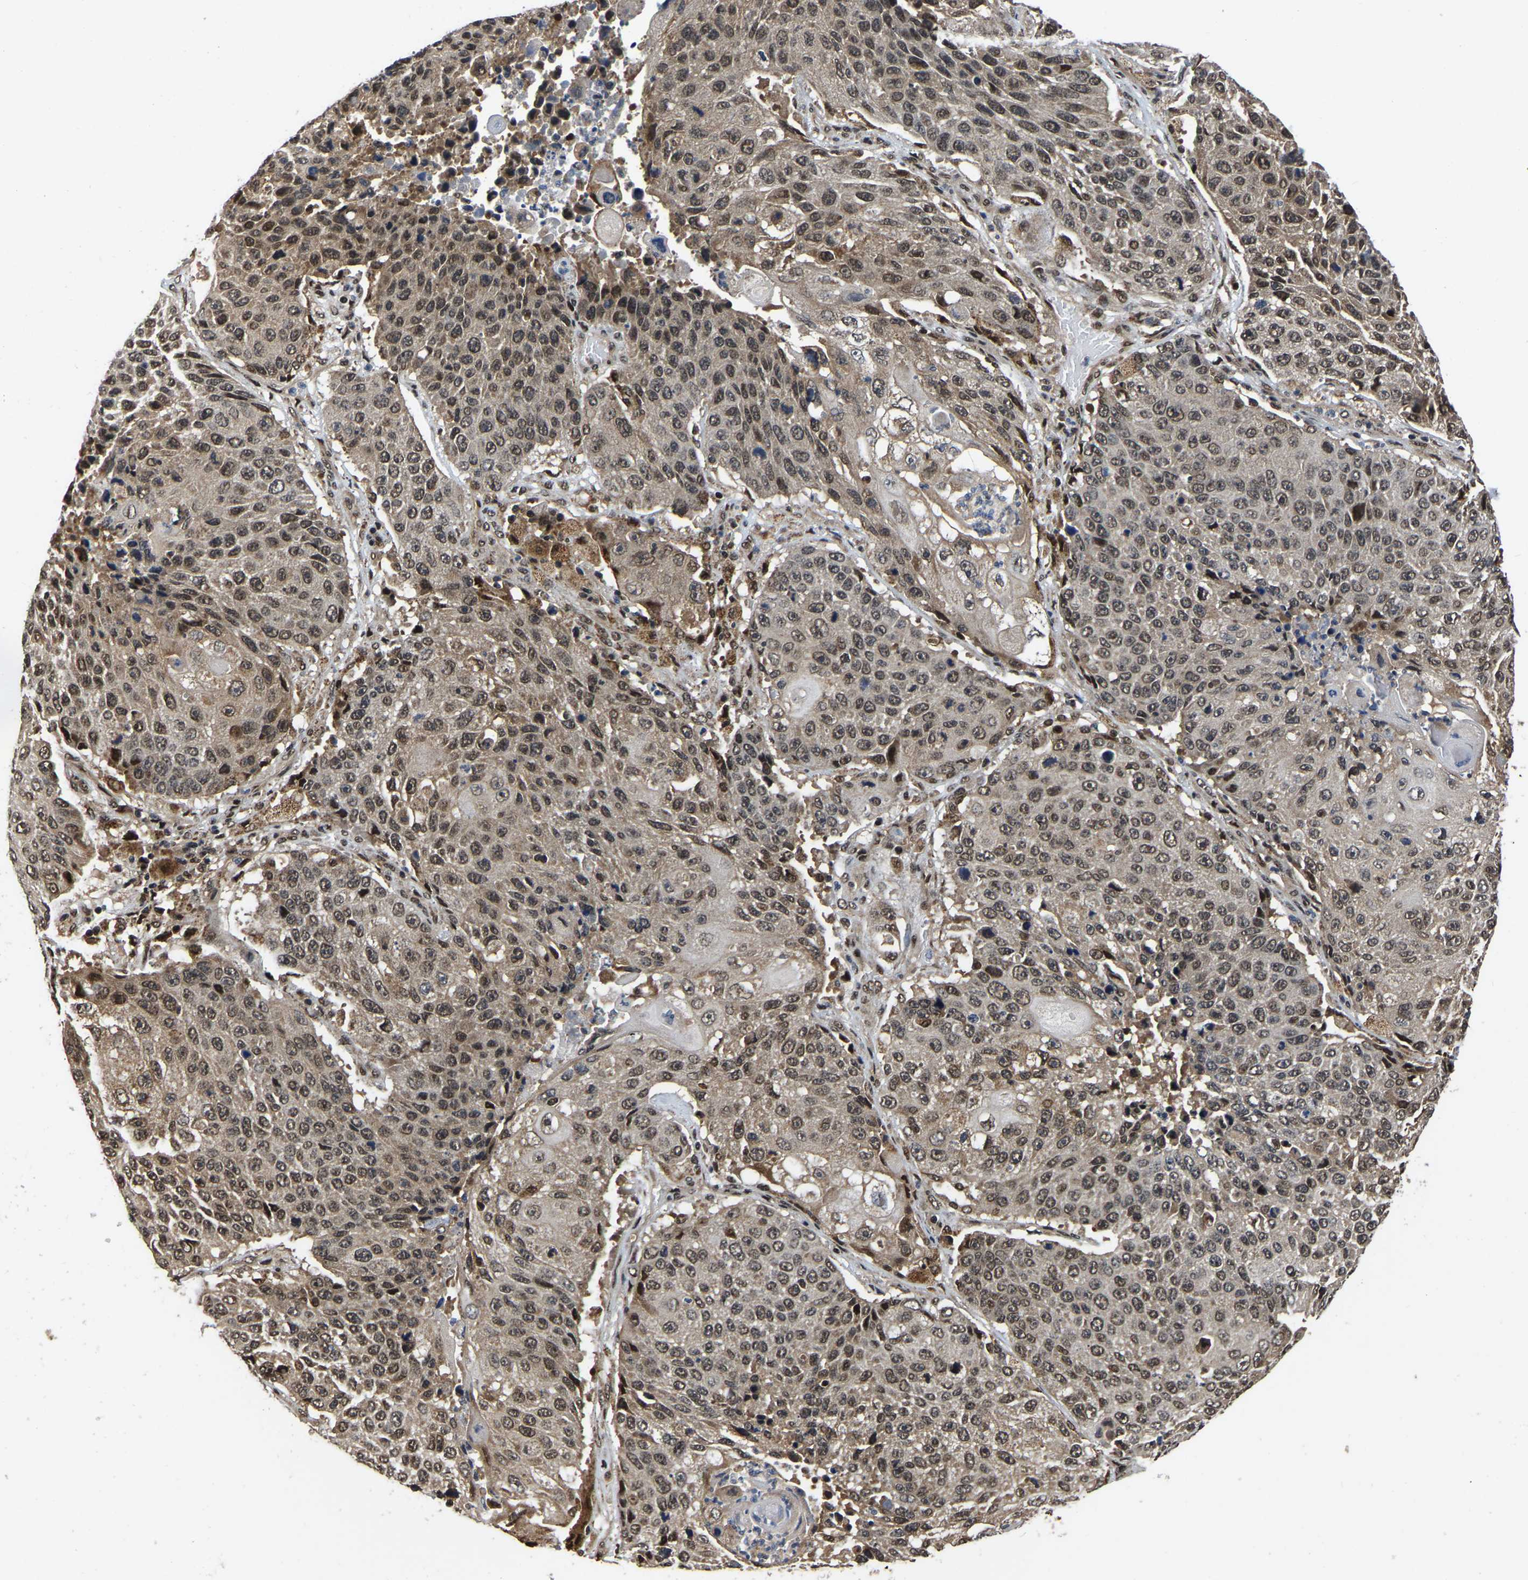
{"staining": {"intensity": "moderate", "quantity": ">75%", "location": "nuclear"}, "tissue": "lung cancer", "cell_type": "Tumor cells", "image_type": "cancer", "snomed": [{"axis": "morphology", "description": "Squamous cell carcinoma, NOS"}, {"axis": "topography", "description": "Lung"}], "caption": "Lung cancer (squamous cell carcinoma) stained with a protein marker displays moderate staining in tumor cells.", "gene": "CIAO1", "patient": {"sex": "male", "age": 61}}